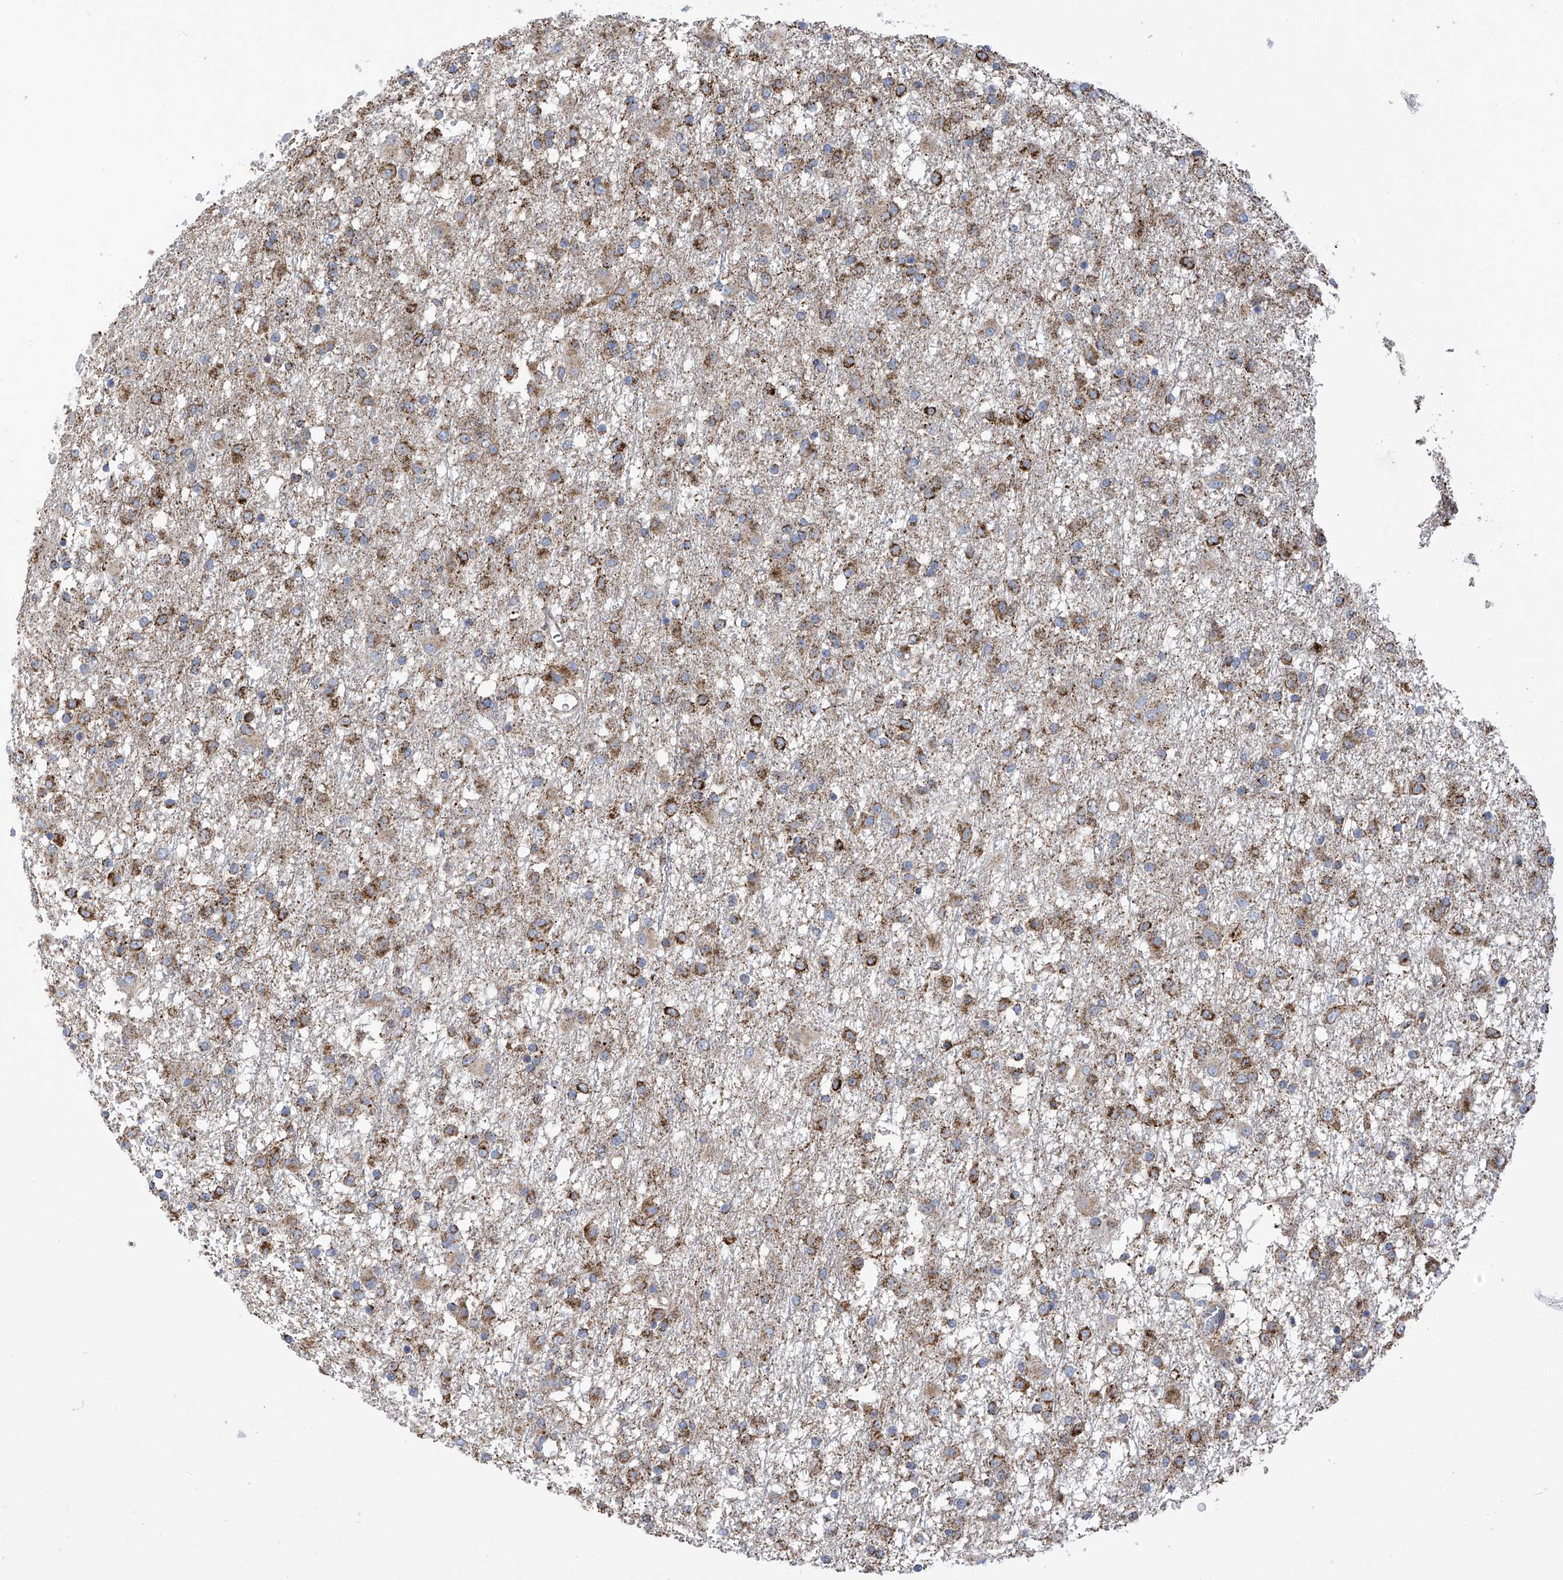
{"staining": {"intensity": "moderate", "quantity": ">75%", "location": "cytoplasmic/membranous"}, "tissue": "glioma", "cell_type": "Tumor cells", "image_type": "cancer", "snomed": [{"axis": "morphology", "description": "Glioma, malignant, Low grade"}, {"axis": "topography", "description": "Brain"}], "caption": "Protein staining shows moderate cytoplasmic/membranous staining in approximately >75% of tumor cells in glioma.", "gene": "PNPT1", "patient": {"sex": "male", "age": 65}}